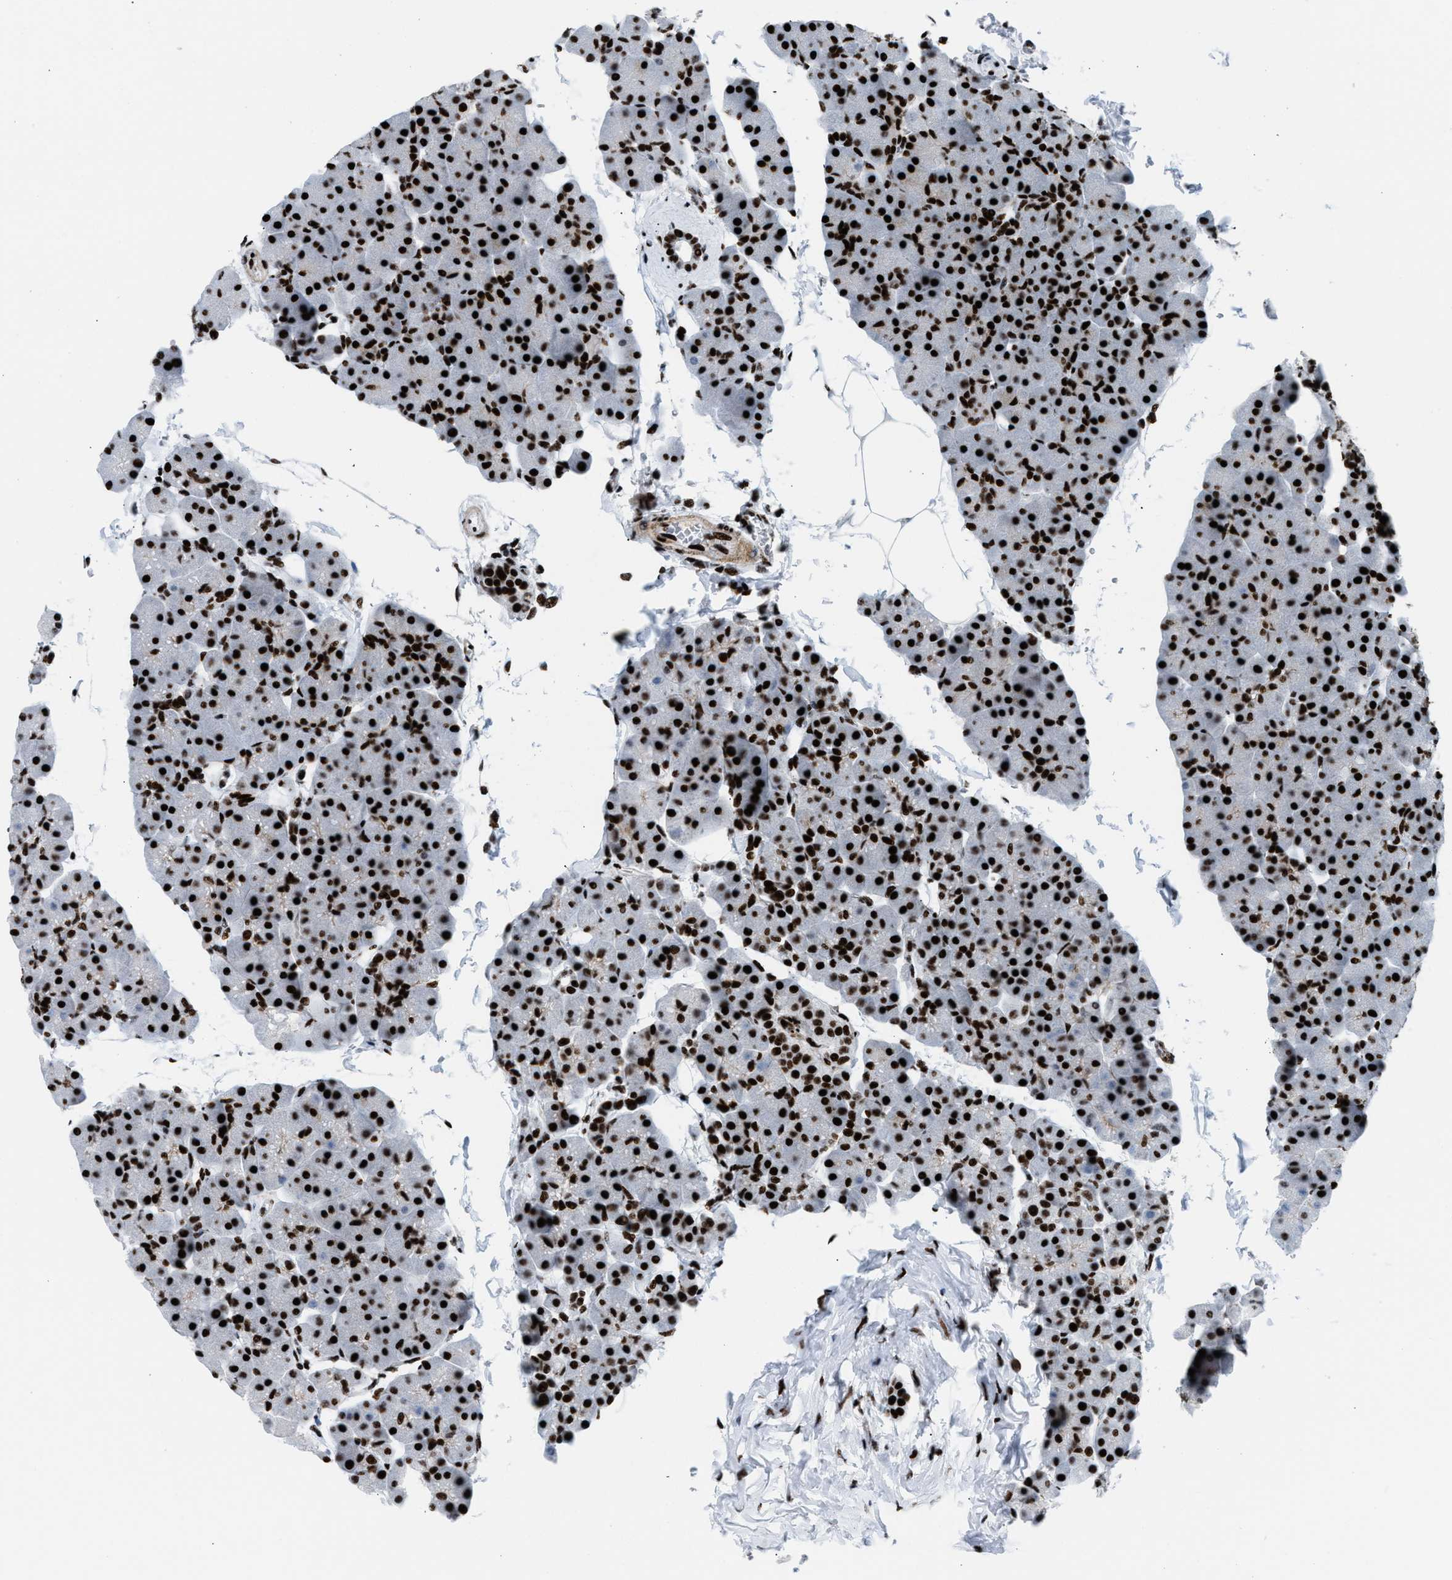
{"staining": {"intensity": "strong", "quantity": ">75%", "location": "nuclear"}, "tissue": "pancreas", "cell_type": "Exocrine glandular cells", "image_type": "normal", "snomed": [{"axis": "morphology", "description": "Normal tissue, NOS"}, {"axis": "topography", "description": "Pancreas"}], "caption": "IHC of benign pancreas demonstrates high levels of strong nuclear staining in about >75% of exocrine glandular cells.", "gene": "NONO", "patient": {"sex": "male", "age": 35}}